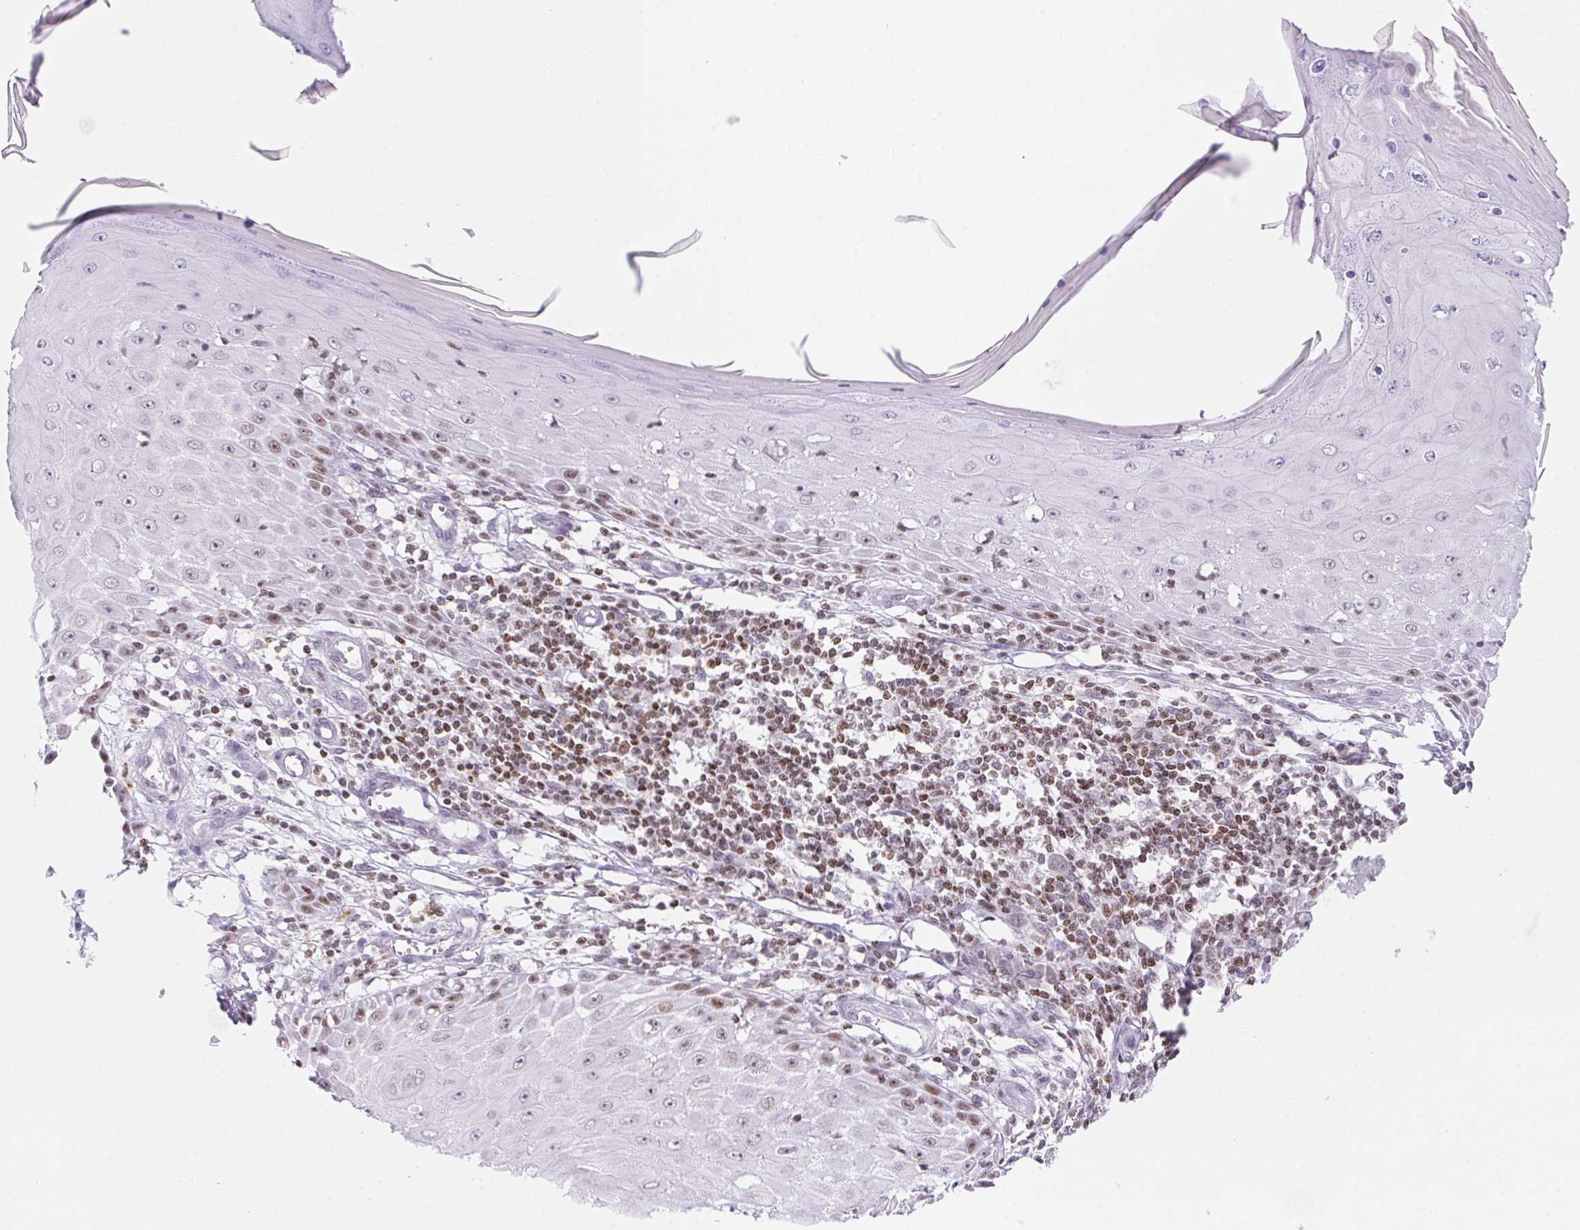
{"staining": {"intensity": "moderate", "quantity": "<25%", "location": "nuclear"}, "tissue": "skin cancer", "cell_type": "Tumor cells", "image_type": "cancer", "snomed": [{"axis": "morphology", "description": "Squamous cell carcinoma, NOS"}, {"axis": "topography", "description": "Skin"}], "caption": "Human skin cancer (squamous cell carcinoma) stained with a brown dye reveals moderate nuclear positive positivity in approximately <25% of tumor cells.", "gene": "POLD3", "patient": {"sex": "female", "age": 73}}